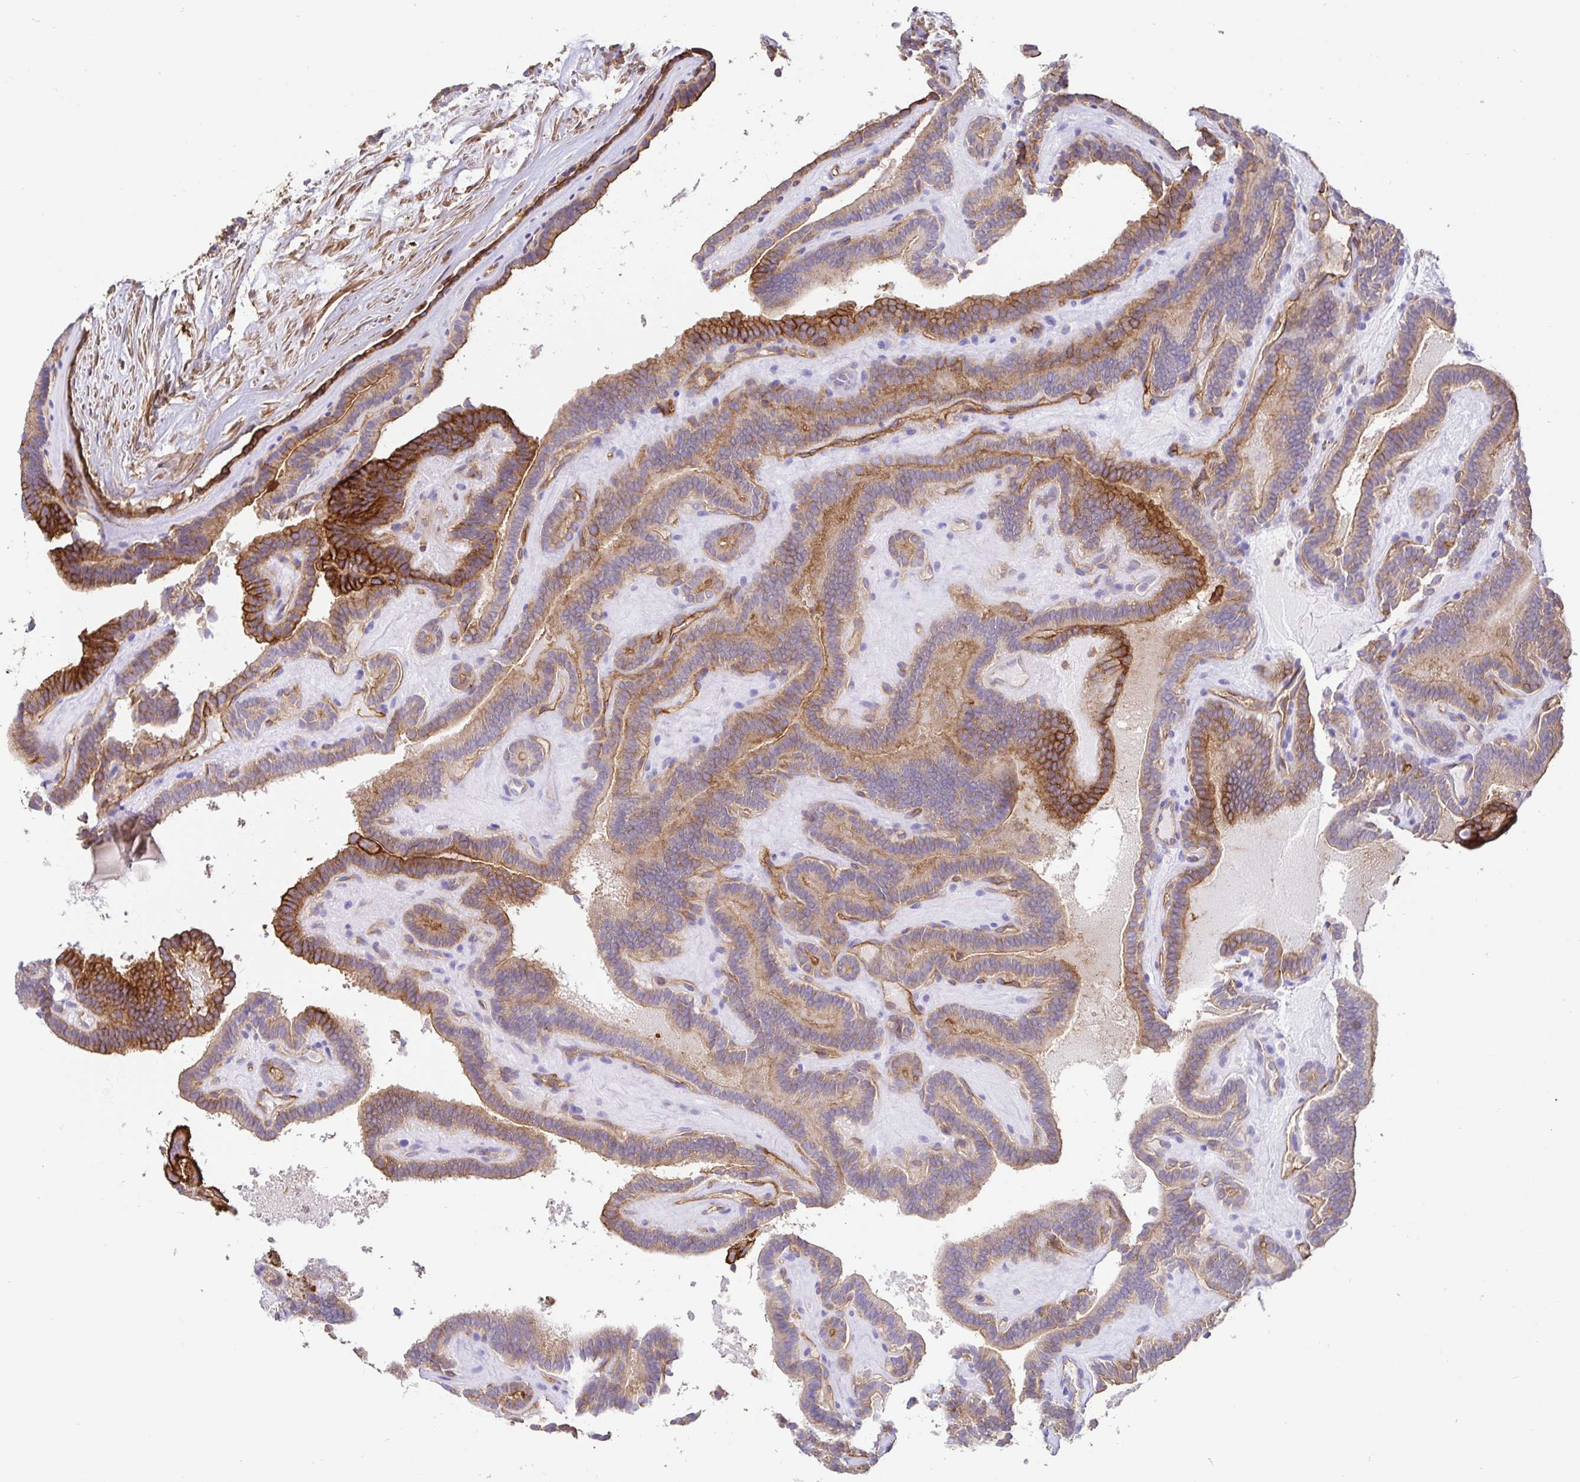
{"staining": {"intensity": "moderate", "quantity": ">75%", "location": "cytoplasmic/membranous"}, "tissue": "thyroid cancer", "cell_type": "Tumor cells", "image_type": "cancer", "snomed": [{"axis": "morphology", "description": "Papillary adenocarcinoma, NOS"}, {"axis": "topography", "description": "Thyroid gland"}], "caption": "Brown immunohistochemical staining in thyroid cancer (papillary adenocarcinoma) reveals moderate cytoplasmic/membranous expression in approximately >75% of tumor cells. Nuclei are stained in blue.", "gene": "ANXA2", "patient": {"sex": "female", "age": 21}}